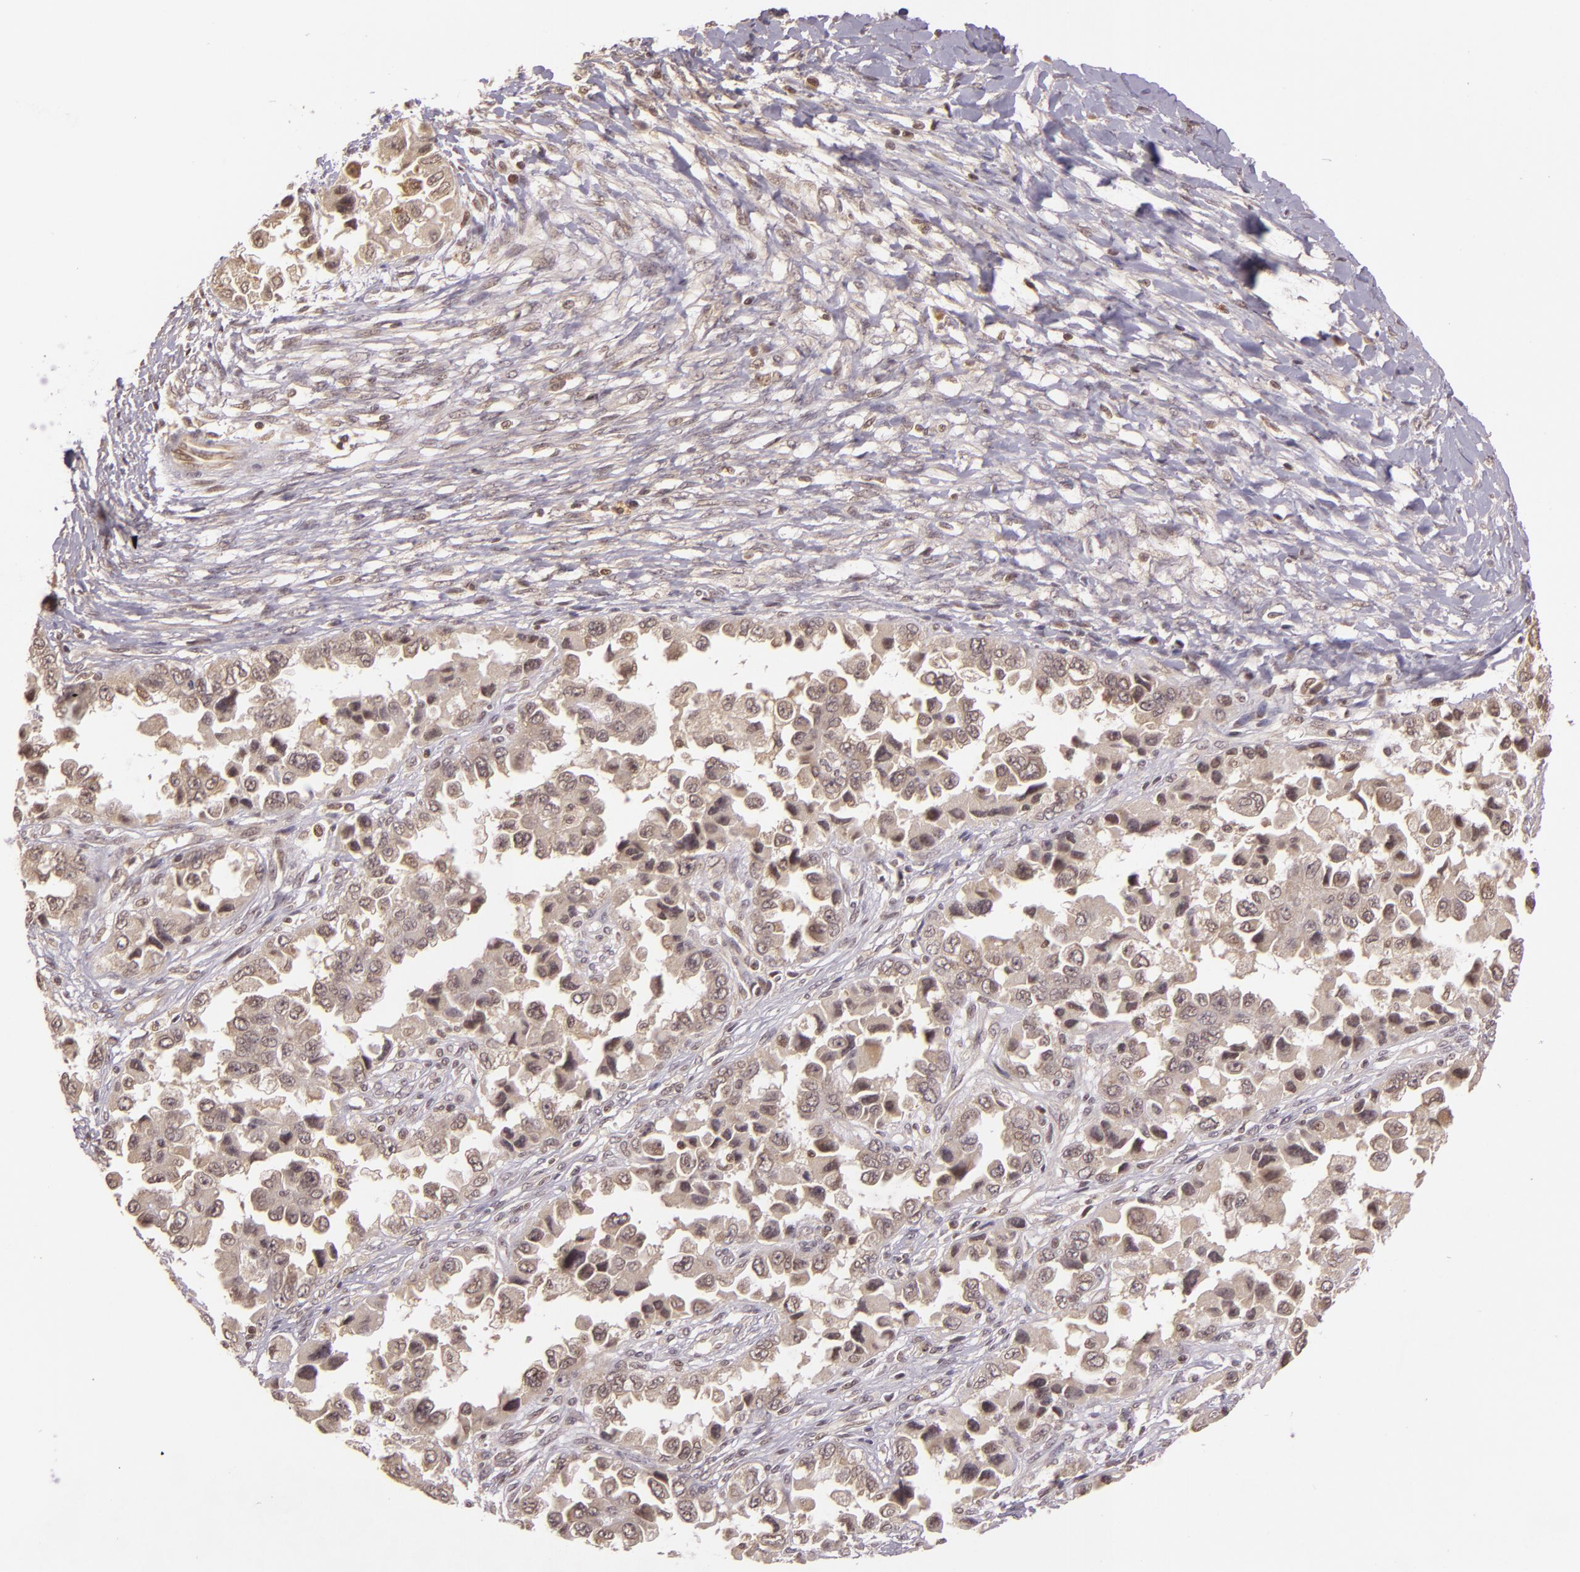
{"staining": {"intensity": "weak", "quantity": ">75%", "location": "cytoplasmic/membranous"}, "tissue": "ovarian cancer", "cell_type": "Tumor cells", "image_type": "cancer", "snomed": [{"axis": "morphology", "description": "Cystadenocarcinoma, serous, NOS"}, {"axis": "topography", "description": "Ovary"}], "caption": "This is a micrograph of immunohistochemistry (IHC) staining of ovarian serous cystadenocarcinoma, which shows weak positivity in the cytoplasmic/membranous of tumor cells.", "gene": "TXNRD2", "patient": {"sex": "female", "age": 84}}